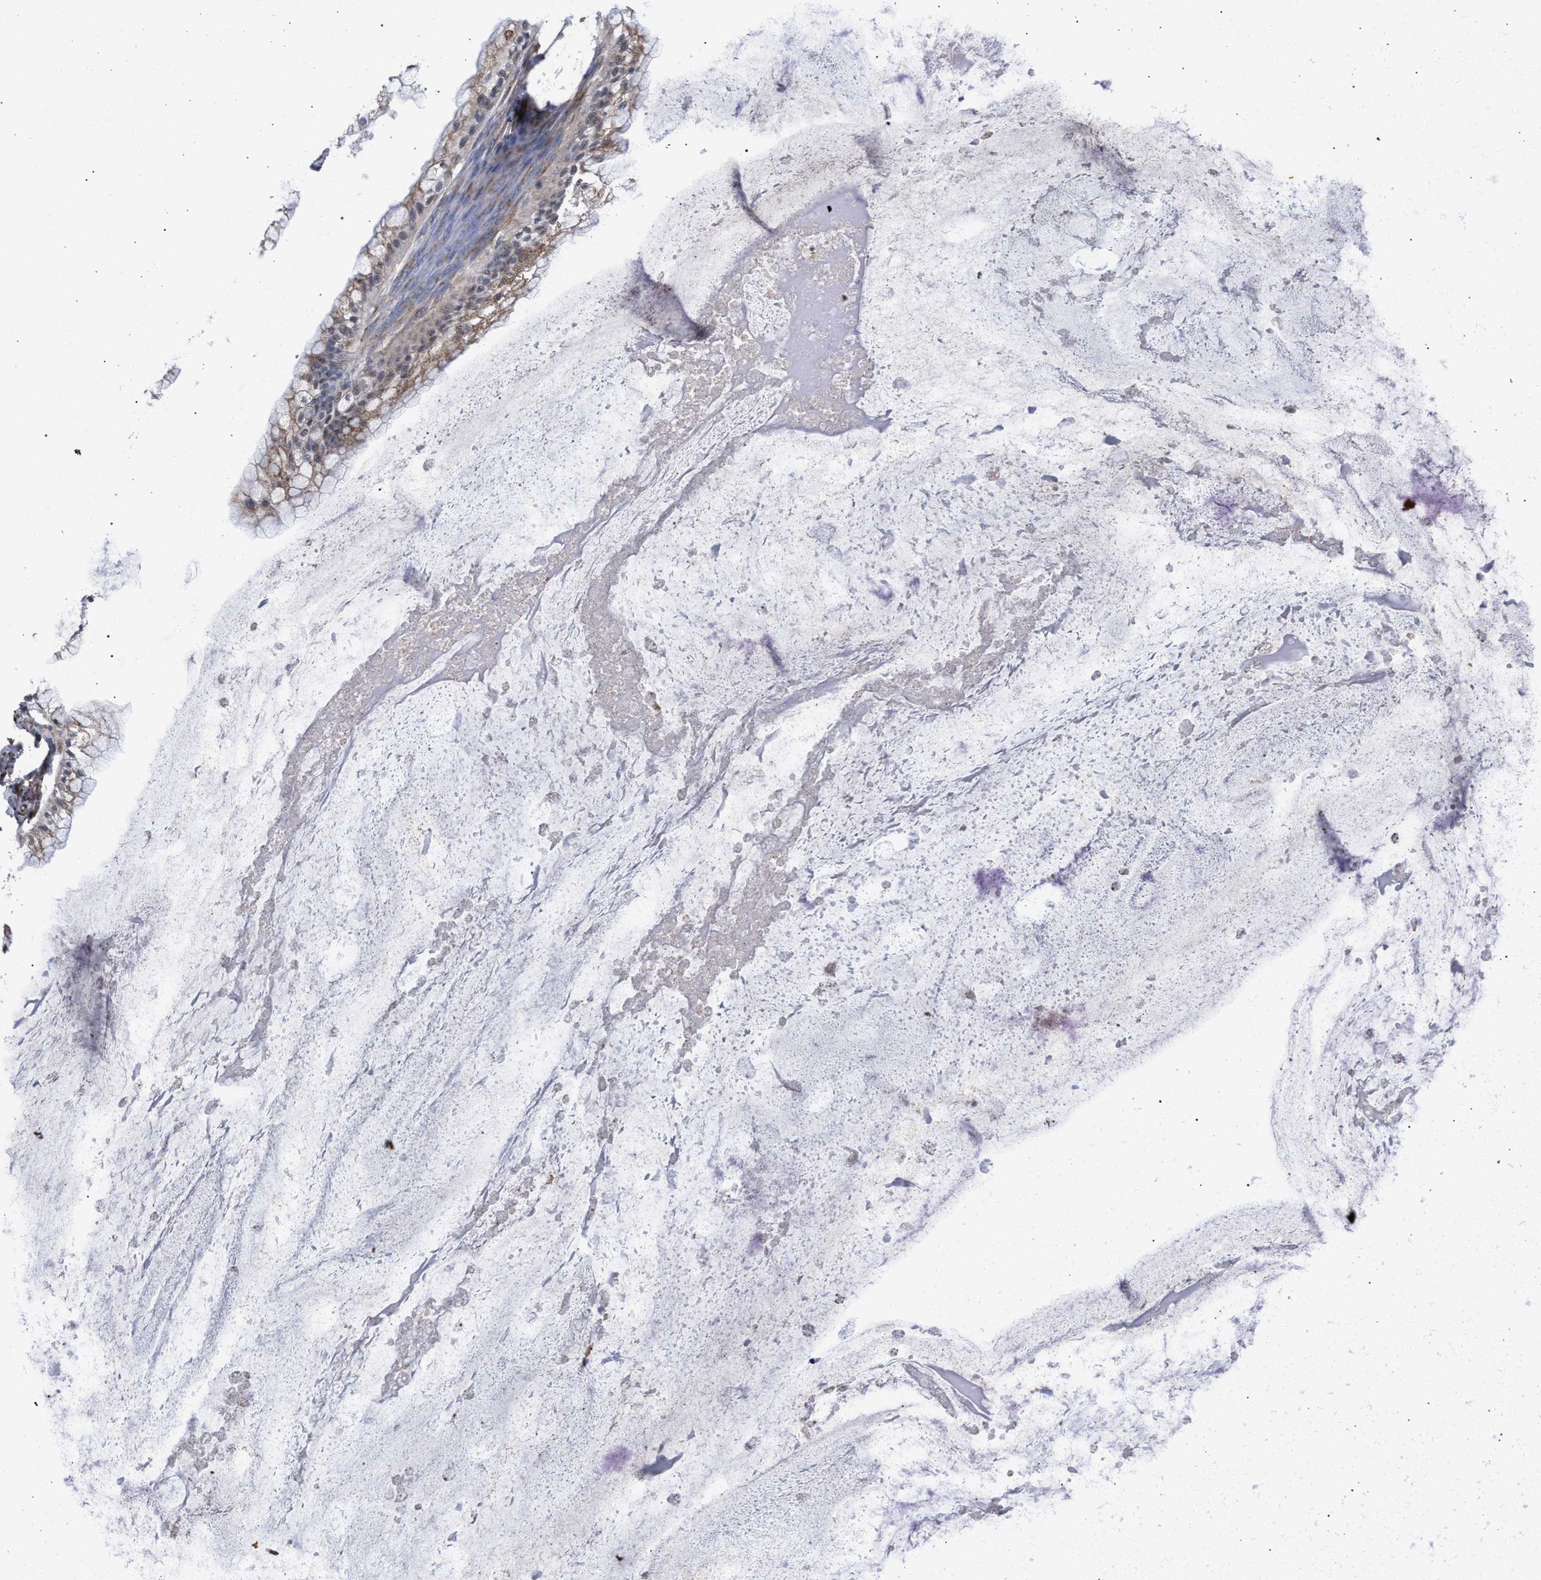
{"staining": {"intensity": "weak", "quantity": ">75%", "location": "cytoplasmic/membranous"}, "tissue": "ovarian cancer", "cell_type": "Tumor cells", "image_type": "cancer", "snomed": [{"axis": "morphology", "description": "Cystadenocarcinoma, mucinous, NOS"}, {"axis": "topography", "description": "Ovary"}], "caption": "Weak cytoplasmic/membranous expression is identified in about >75% of tumor cells in ovarian cancer (mucinous cystadenocarcinoma).", "gene": "GOLGA2", "patient": {"sex": "female", "age": 57}}